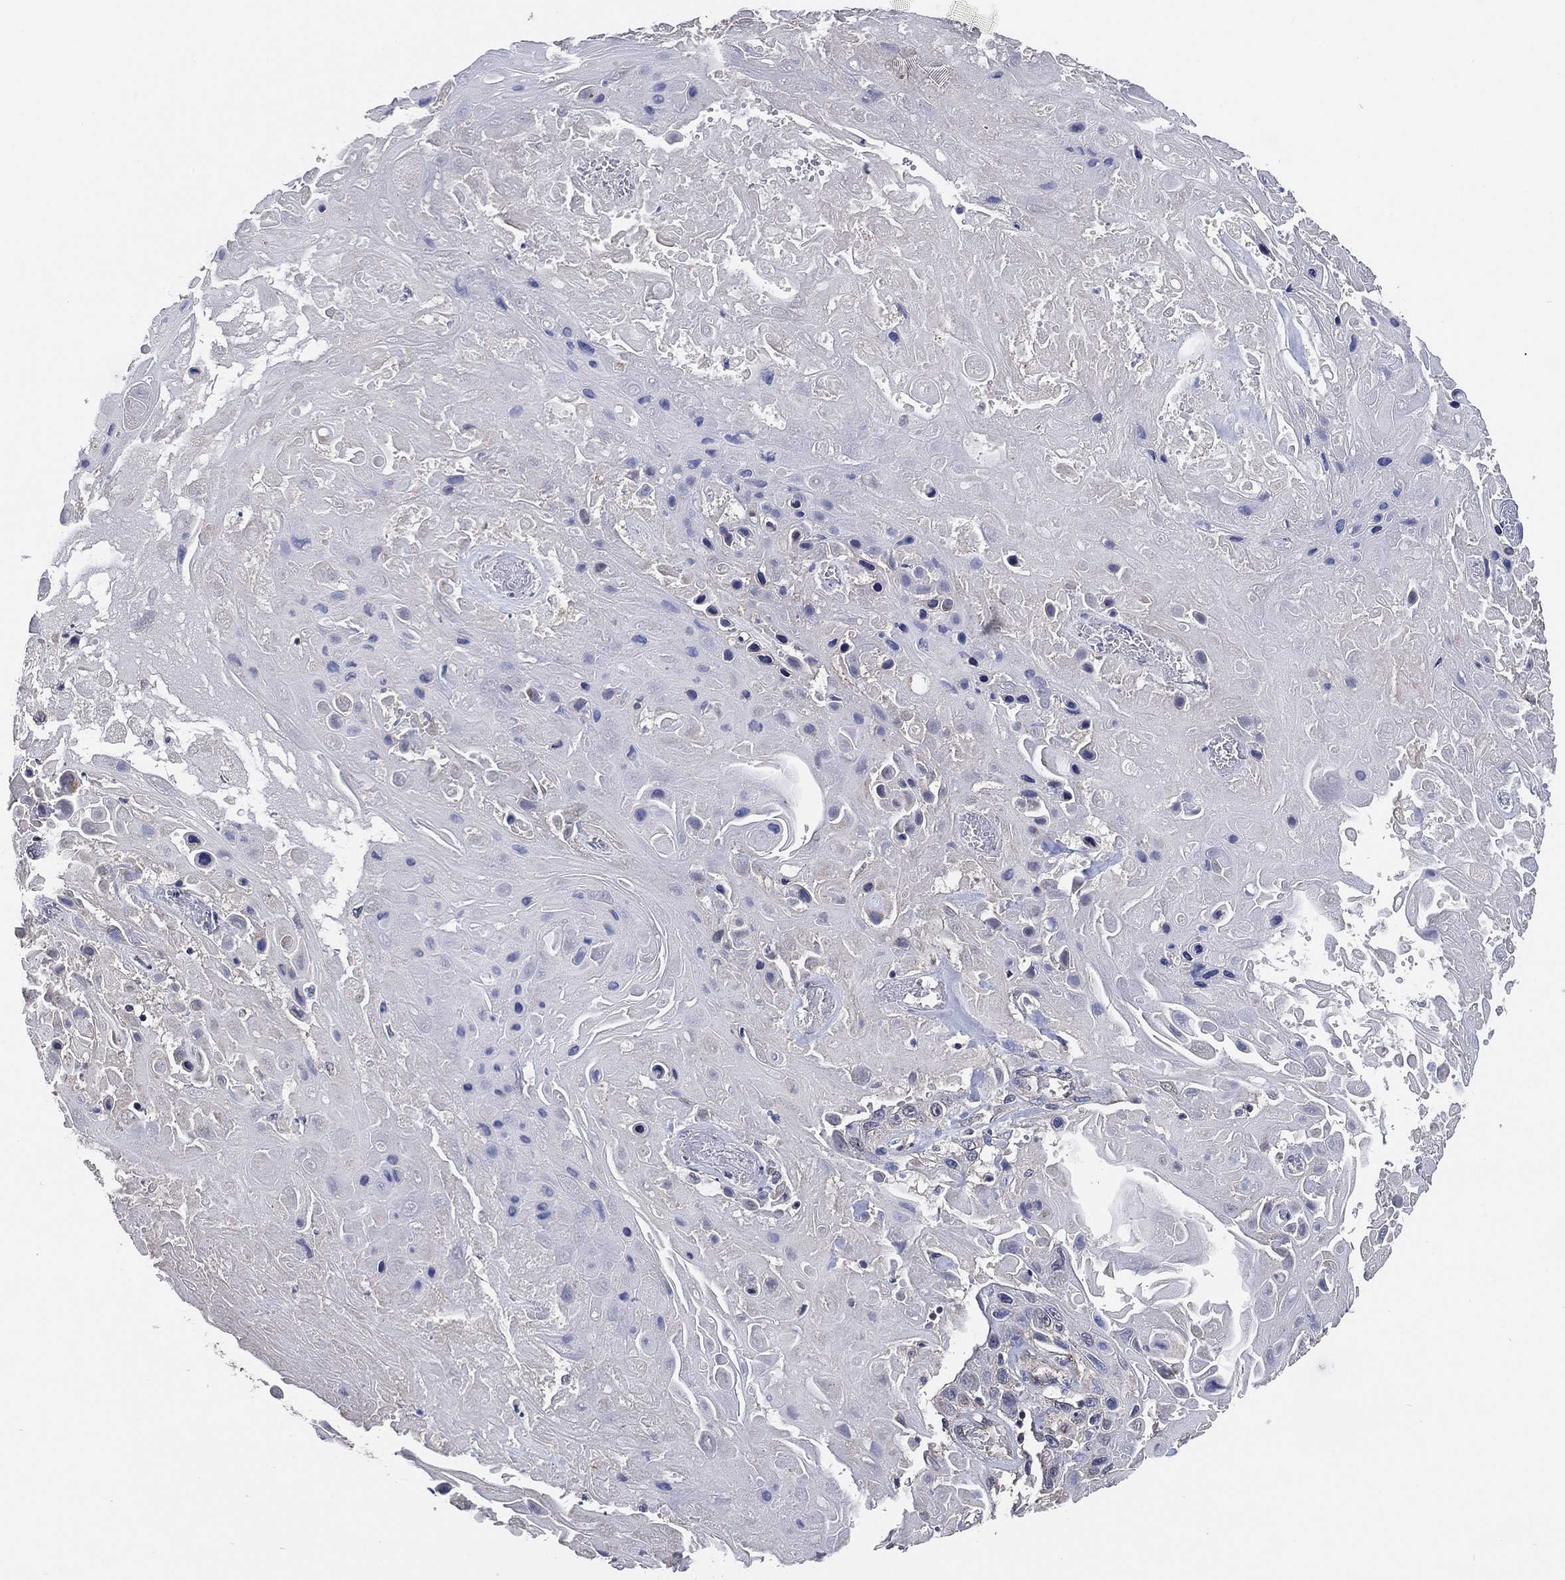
{"staining": {"intensity": "negative", "quantity": "none", "location": "none"}, "tissue": "skin cancer", "cell_type": "Tumor cells", "image_type": "cancer", "snomed": [{"axis": "morphology", "description": "Squamous cell carcinoma, NOS"}, {"axis": "topography", "description": "Skin"}], "caption": "Skin cancer (squamous cell carcinoma) stained for a protein using immunohistochemistry (IHC) shows no expression tumor cells.", "gene": "KLK5", "patient": {"sex": "male", "age": 82}}